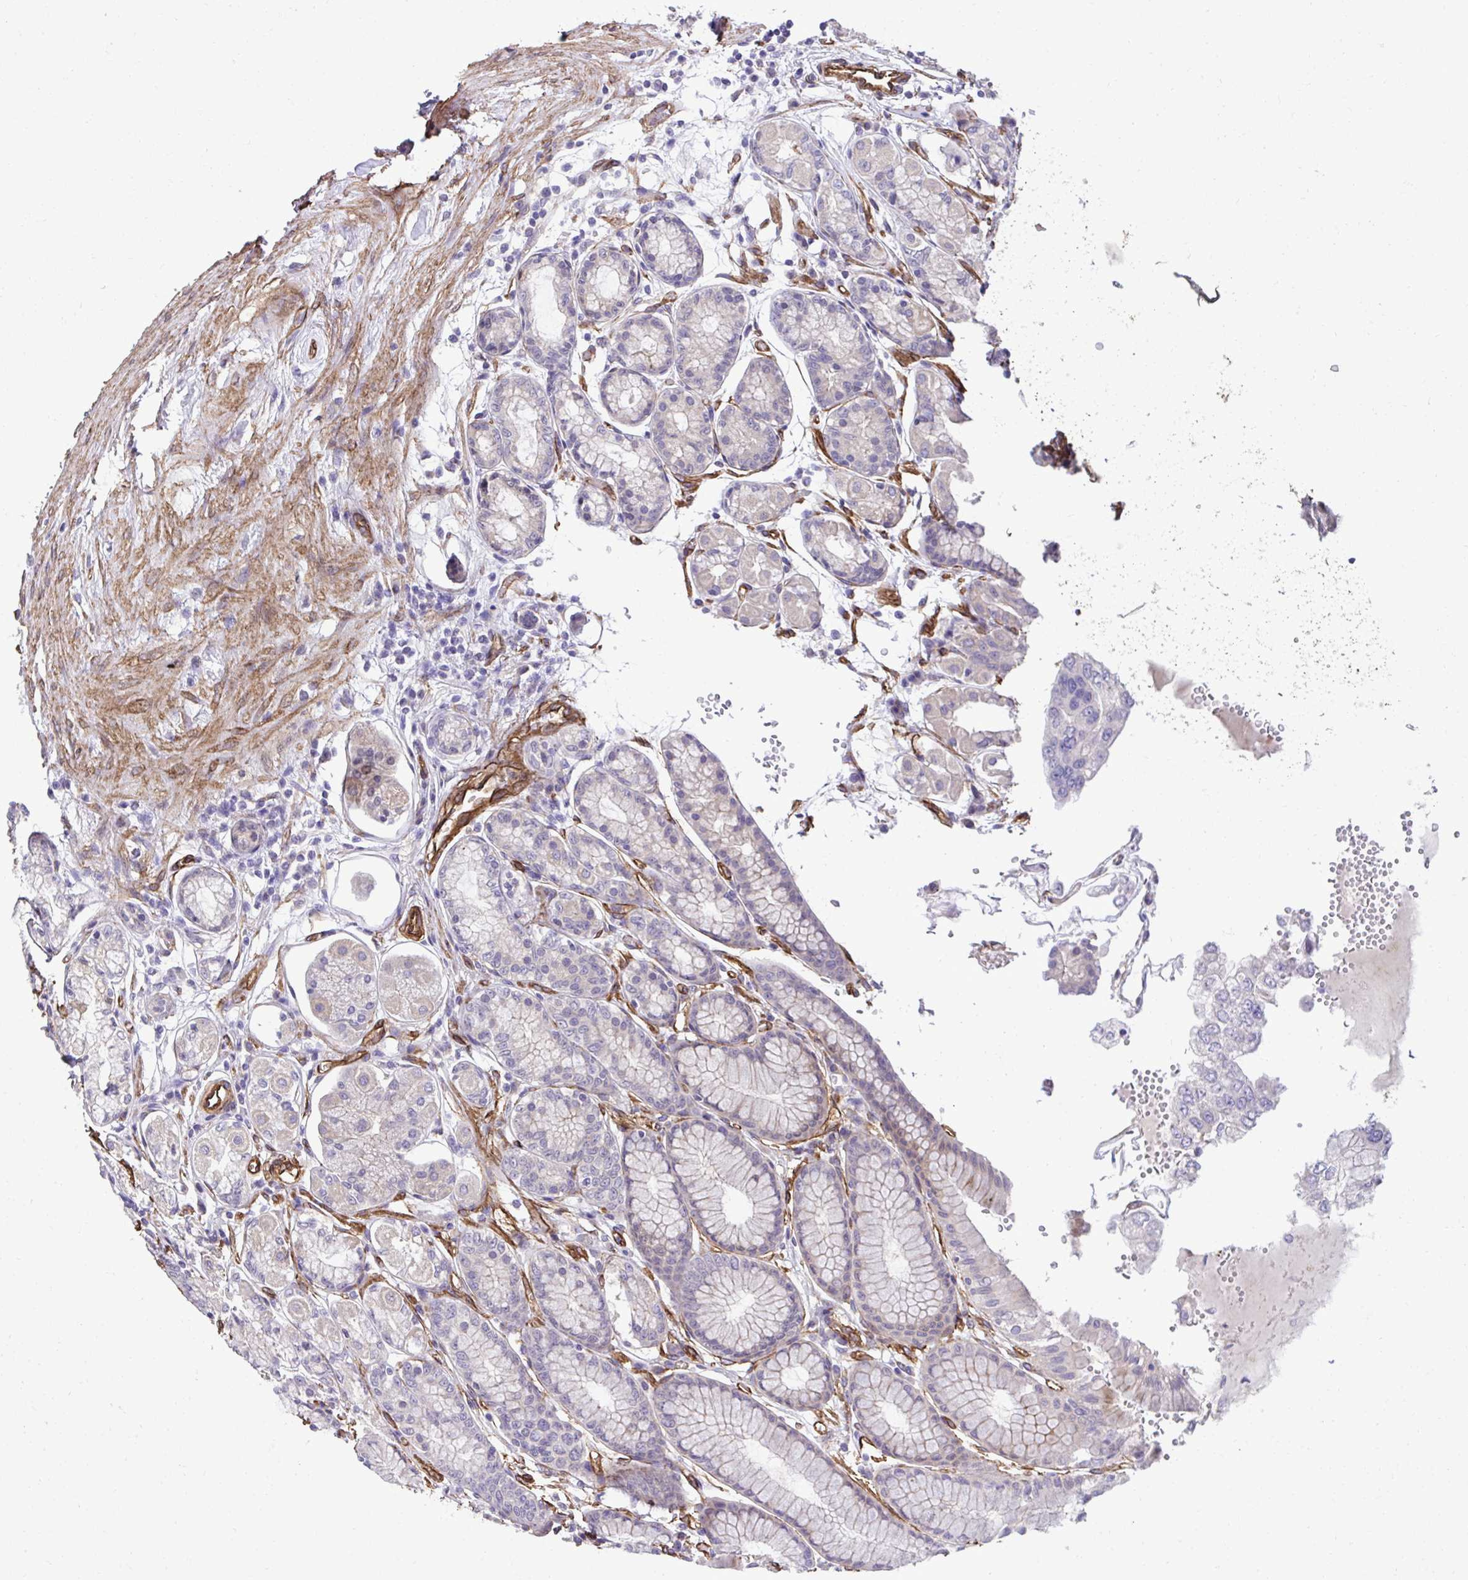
{"staining": {"intensity": "weak", "quantity": "<25%", "location": "cytoplasmic/membranous"}, "tissue": "stomach", "cell_type": "Glandular cells", "image_type": "normal", "snomed": [{"axis": "morphology", "description": "Normal tissue, NOS"}, {"axis": "topography", "description": "Stomach"}, {"axis": "topography", "description": "Stomach, lower"}], "caption": "Stomach stained for a protein using IHC demonstrates no staining glandular cells.", "gene": "TRIM52", "patient": {"sex": "male", "age": 76}}